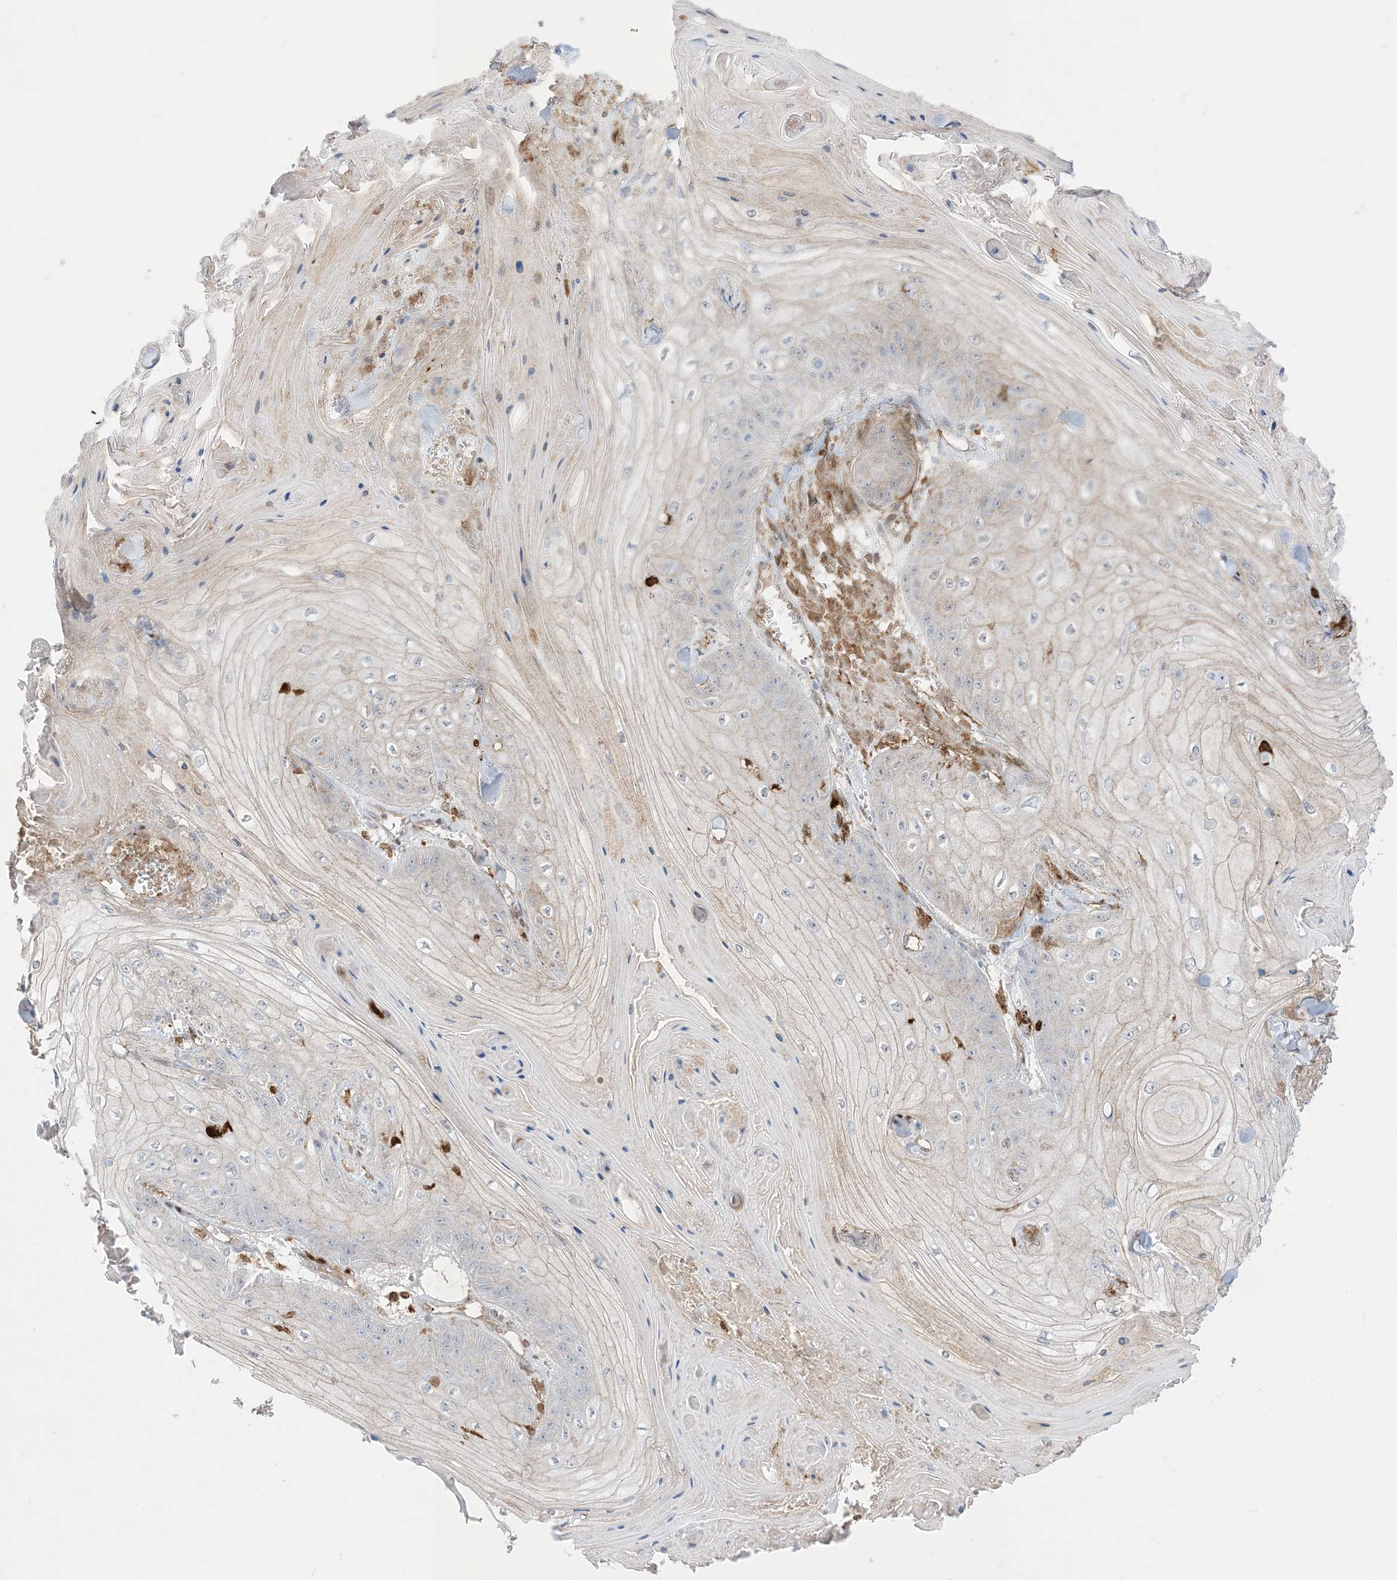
{"staining": {"intensity": "weak", "quantity": "<25%", "location": "cytoplasmic/membranous"}, "tissue": "skin cancer", "cell_type": "Tumor cells", "image_type": "cancer", "snomed": [{"axis": "morphology", "description": "Squamous cell carcinoma, NOS"}, {"axis": "topography", "description": "Skin"}], "caption": "High power microscopy histopathology image of an IHC photomicrograph of squamous cell carcinoma (skin), revealing no significant staining in tumor cells.", "gene": "GSN", "patient": {"sex": "male", "age": 74}}